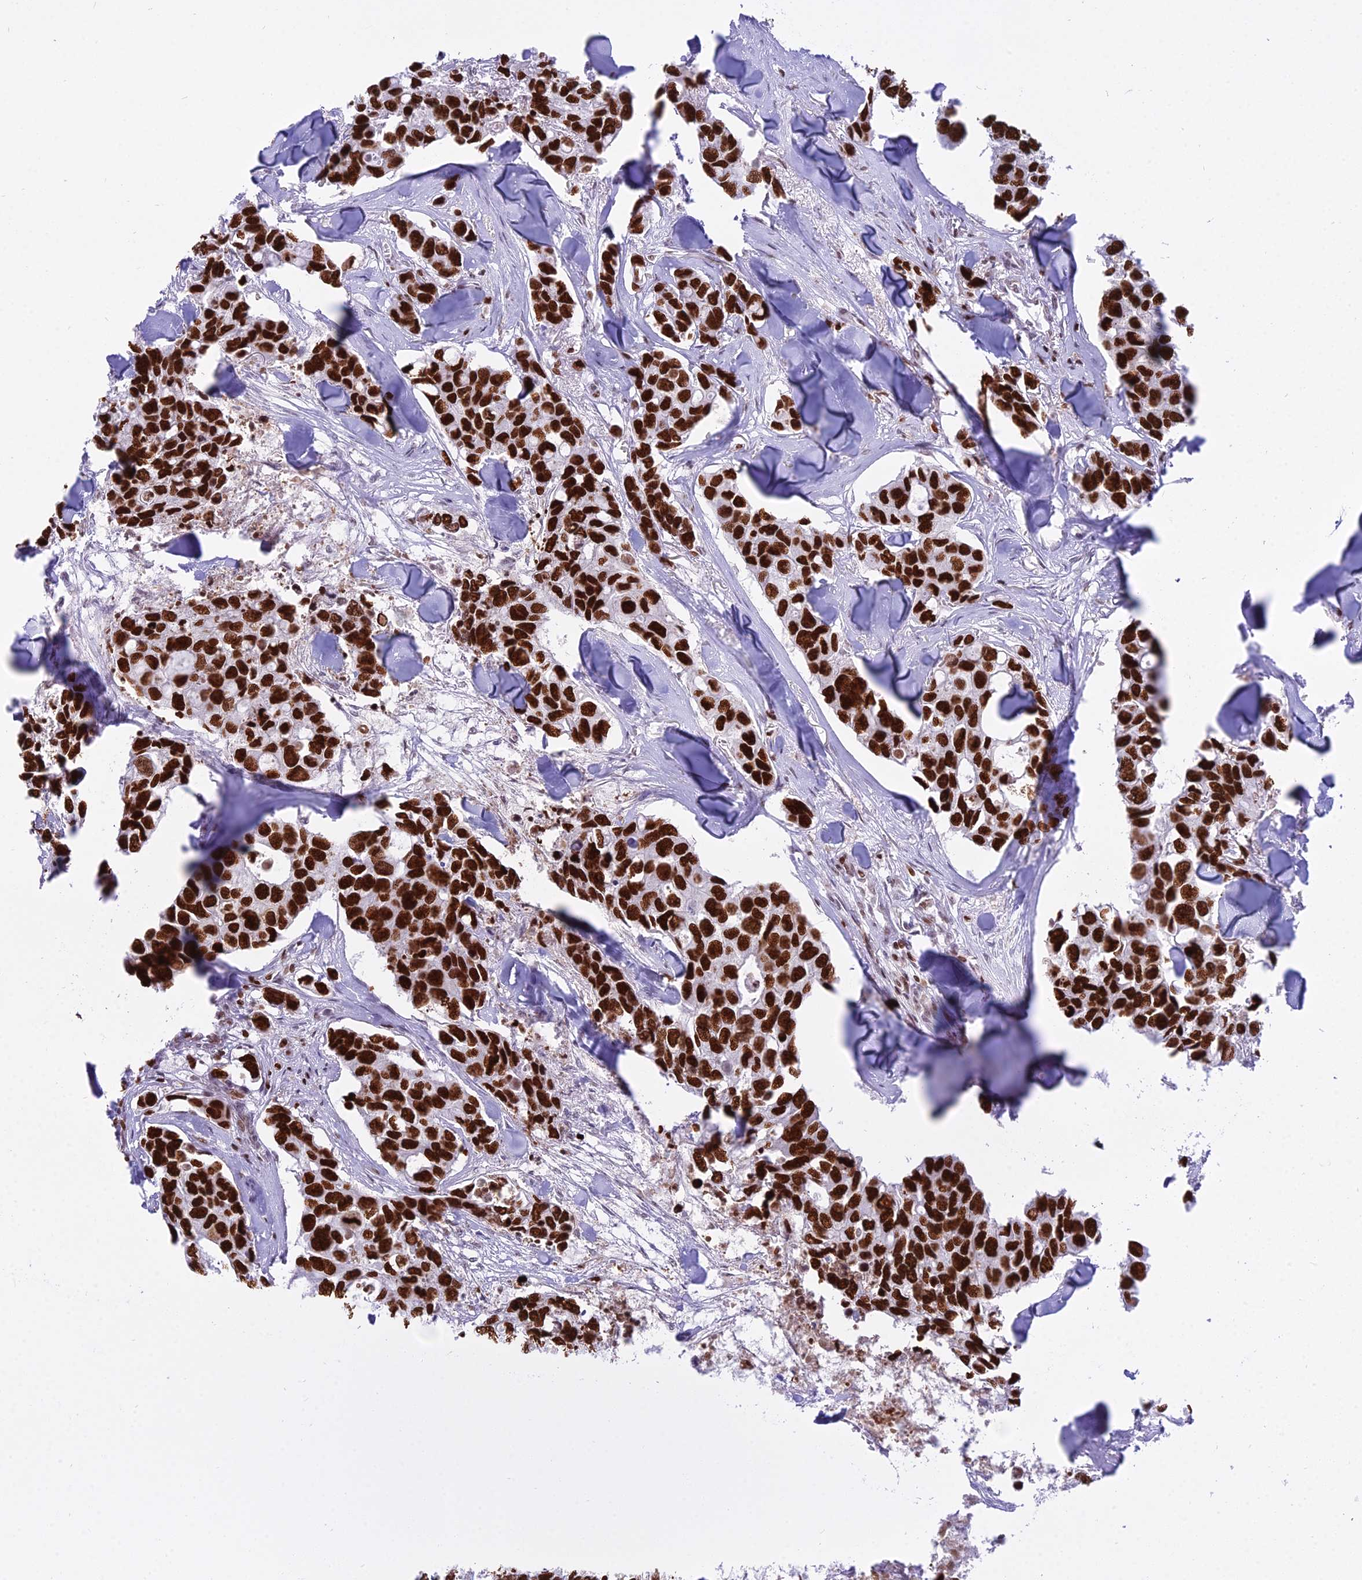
{"staining": {"intensity": "strong", "quantity": ">75%", "location": "nuclear"}, "tissue": "breast cancer", "cell_type": "Tumor cells", "image_type": "cancer", "snomed": [{"axis": "morphology", "description": "Duct carcinoma"}, {"axis": "topography", "description": "Breast"}], "caption": "About >75% of tumor cells in intraductal carcinoma (breast) show strong nuclear protein staining as visualized by brown immunohistochemical staining.", "gene": "PARP1", "patient": {"sex": "female", "age": 83}}